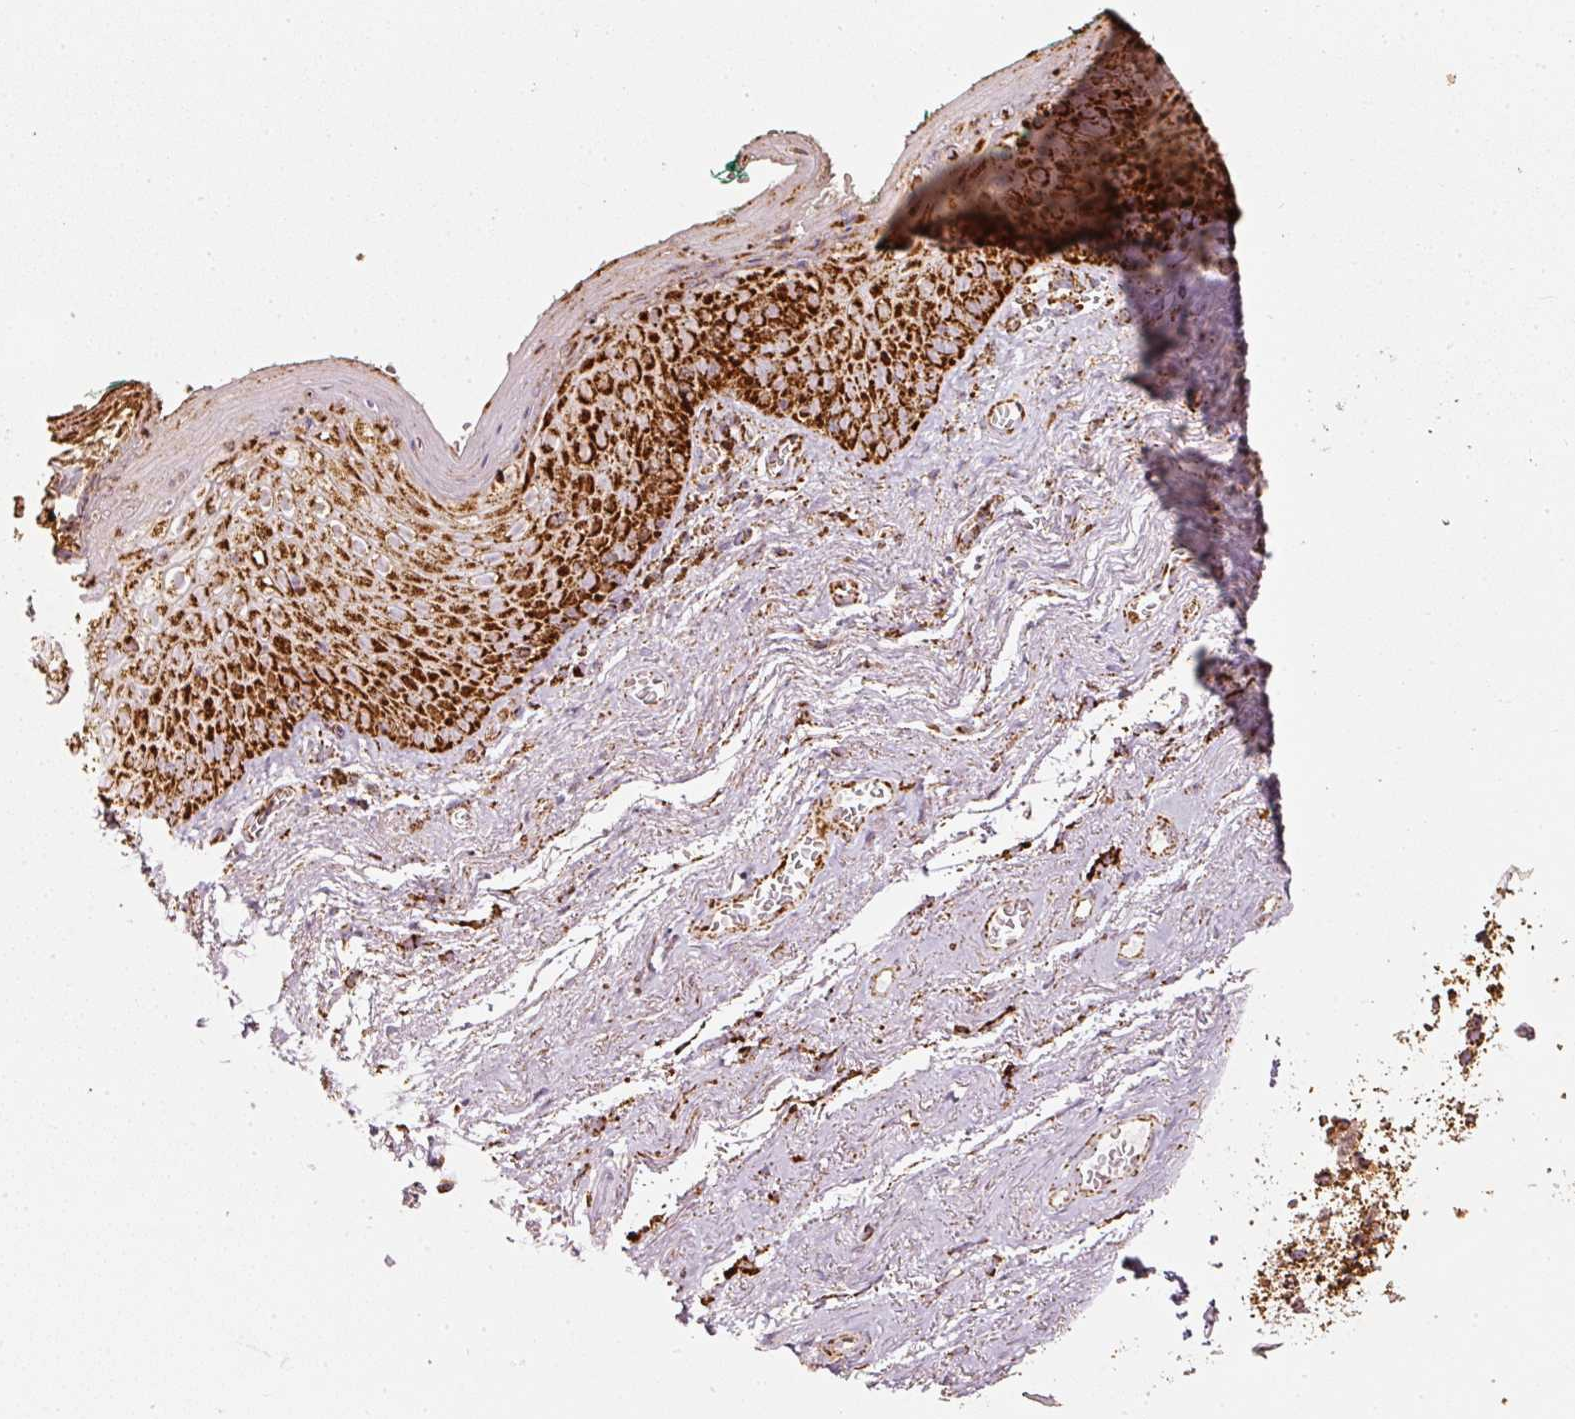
{"staining": {"intensity": "strong", "quantity": ">75%", "location": "cytoplasmic/membranous"}, "tissue": "vagina", "cell_type": "Squamous epithelial cells", "image_type": "normal", "snomed": [{"axis": "morphology", "description": "Normal tissue, NOS"}, {"axis": "topography", "description": "Vulva"}, {"axis": "topography", "description": "Vagina"}, {"axis": "topography", "description": "Peripheral nerve tissue"}], "caption": "This is a photomicrograph of immunohistochemistry staining of normal vagina, which shows strong staining in the cytoplasmic/membranous of squamous epithelial cells.", "gene": "UQCRC1", "patient": {"sex": "female", "age": 66}}